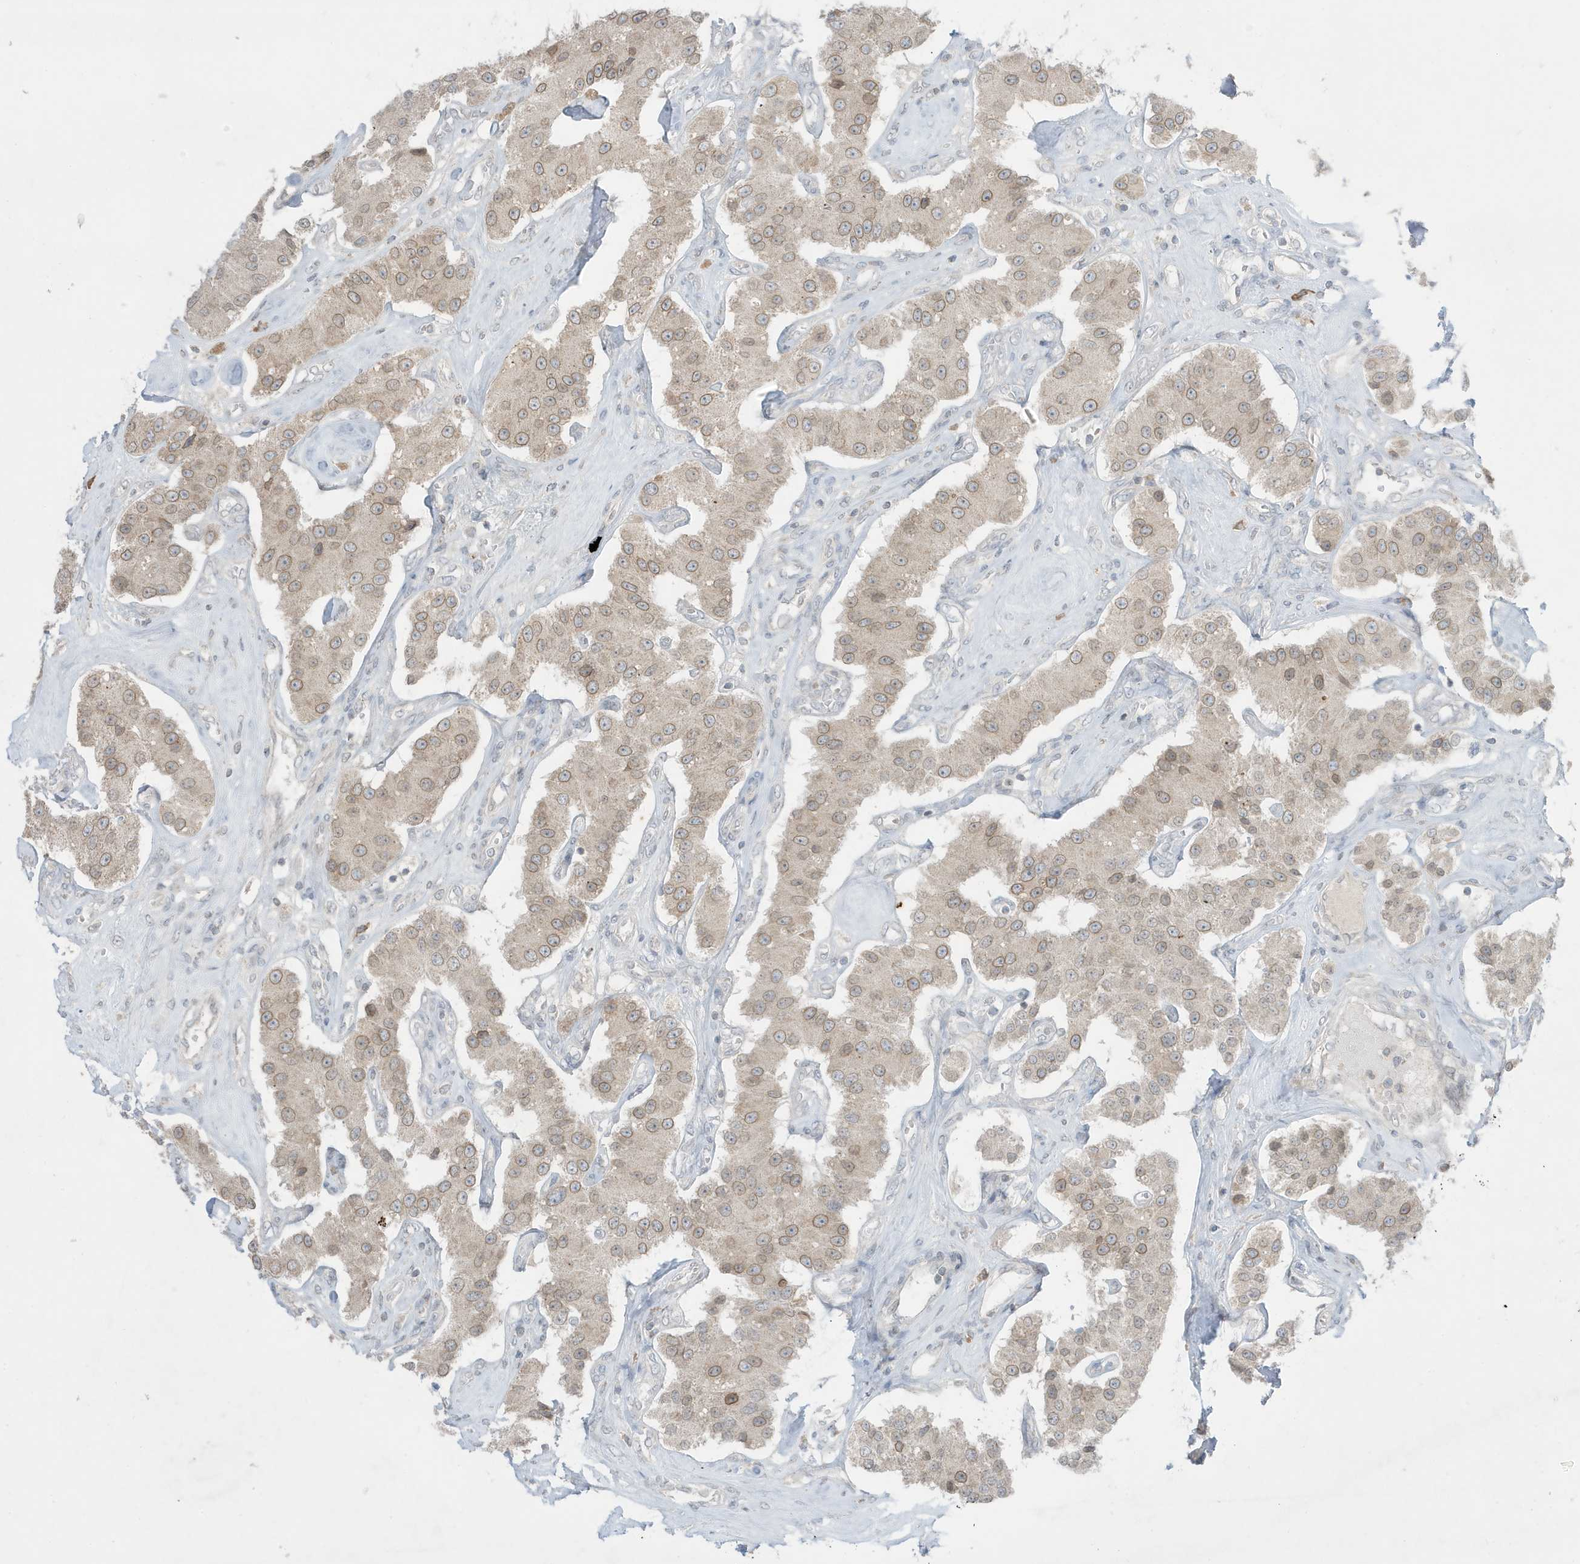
{"staining": {"intensity": "moderate", "quantity": "25%-75%", "location": "cytoplasmic/membranous,nuclear"}, "tissue": "carcinoid", "cell_type": "Tumor cells", "image_type": "cancer", "snomed": [{"axis": "morphology", "description": "Carcinoid, malignant, NOS"}, {"axis": "topography", "description": "Pancreas"}], "caption": "A medium amount of moderate cytoplasmic/membranous and nuclear positivity is identified in about 25%-75% of tumor cells in carcinoid (malignant) tissue.", "gene": "FNDC1", "patient": {"sex": "male", "age": 41}}